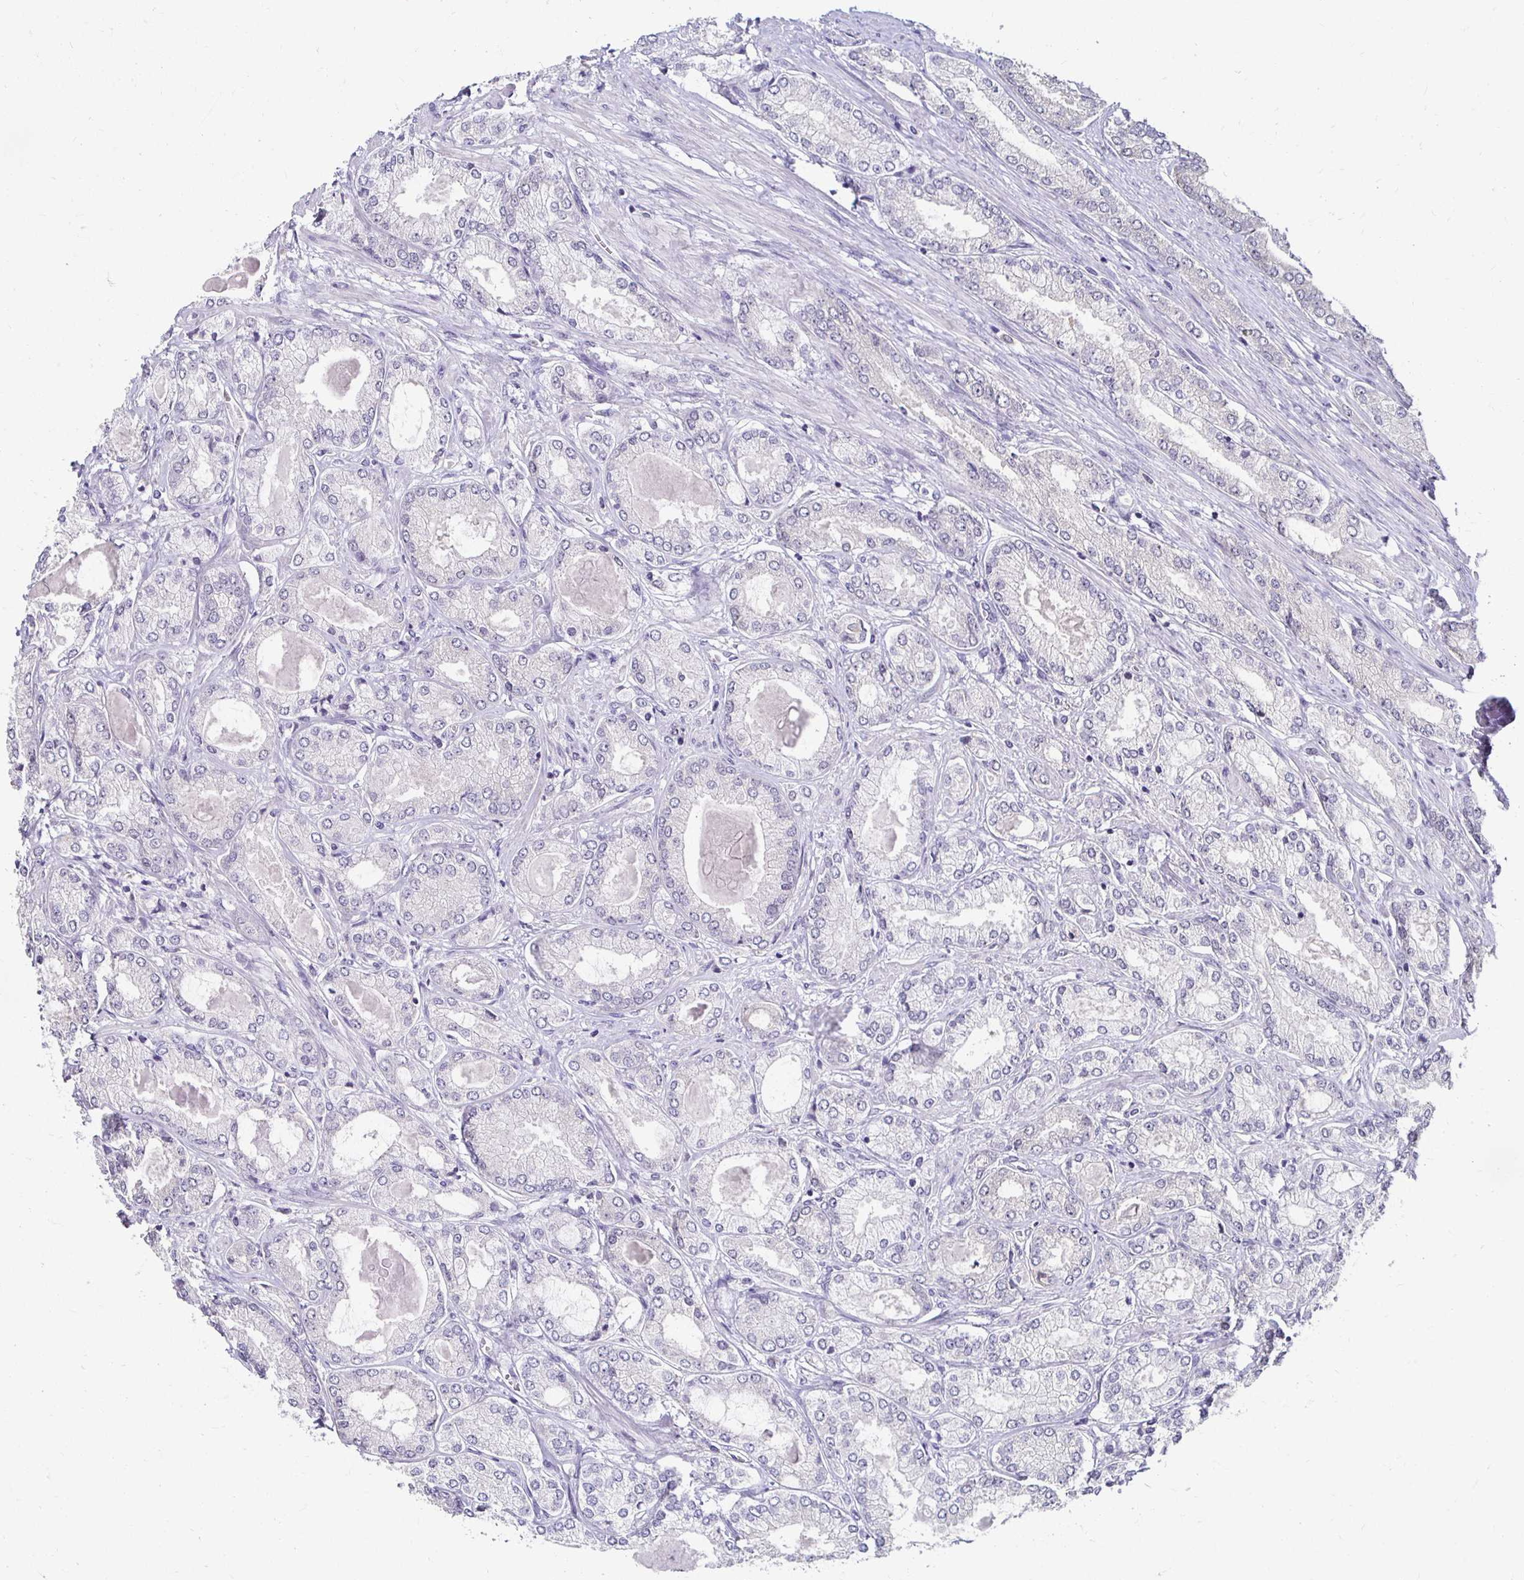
{"staining": {"intensity": "negative", "quantity": "none", "location": "none"}, "tissue": "prostate cancer", "cell_type": "Tumor cells", "image_type": "cancer", "snomed": [{"axis": "morphology", "description": "Adenocarcinoma, High grade"}, {"axis": "topography", "description": "Prostate"}], "caption": "IHC micrograph of prostate cancer (high-grade adenocarcinoma) stained for a protein (brown), which reveals no staining in tumor cells.", "gene": "PADI2", "patient": {"sex": "male", "age": 68}}